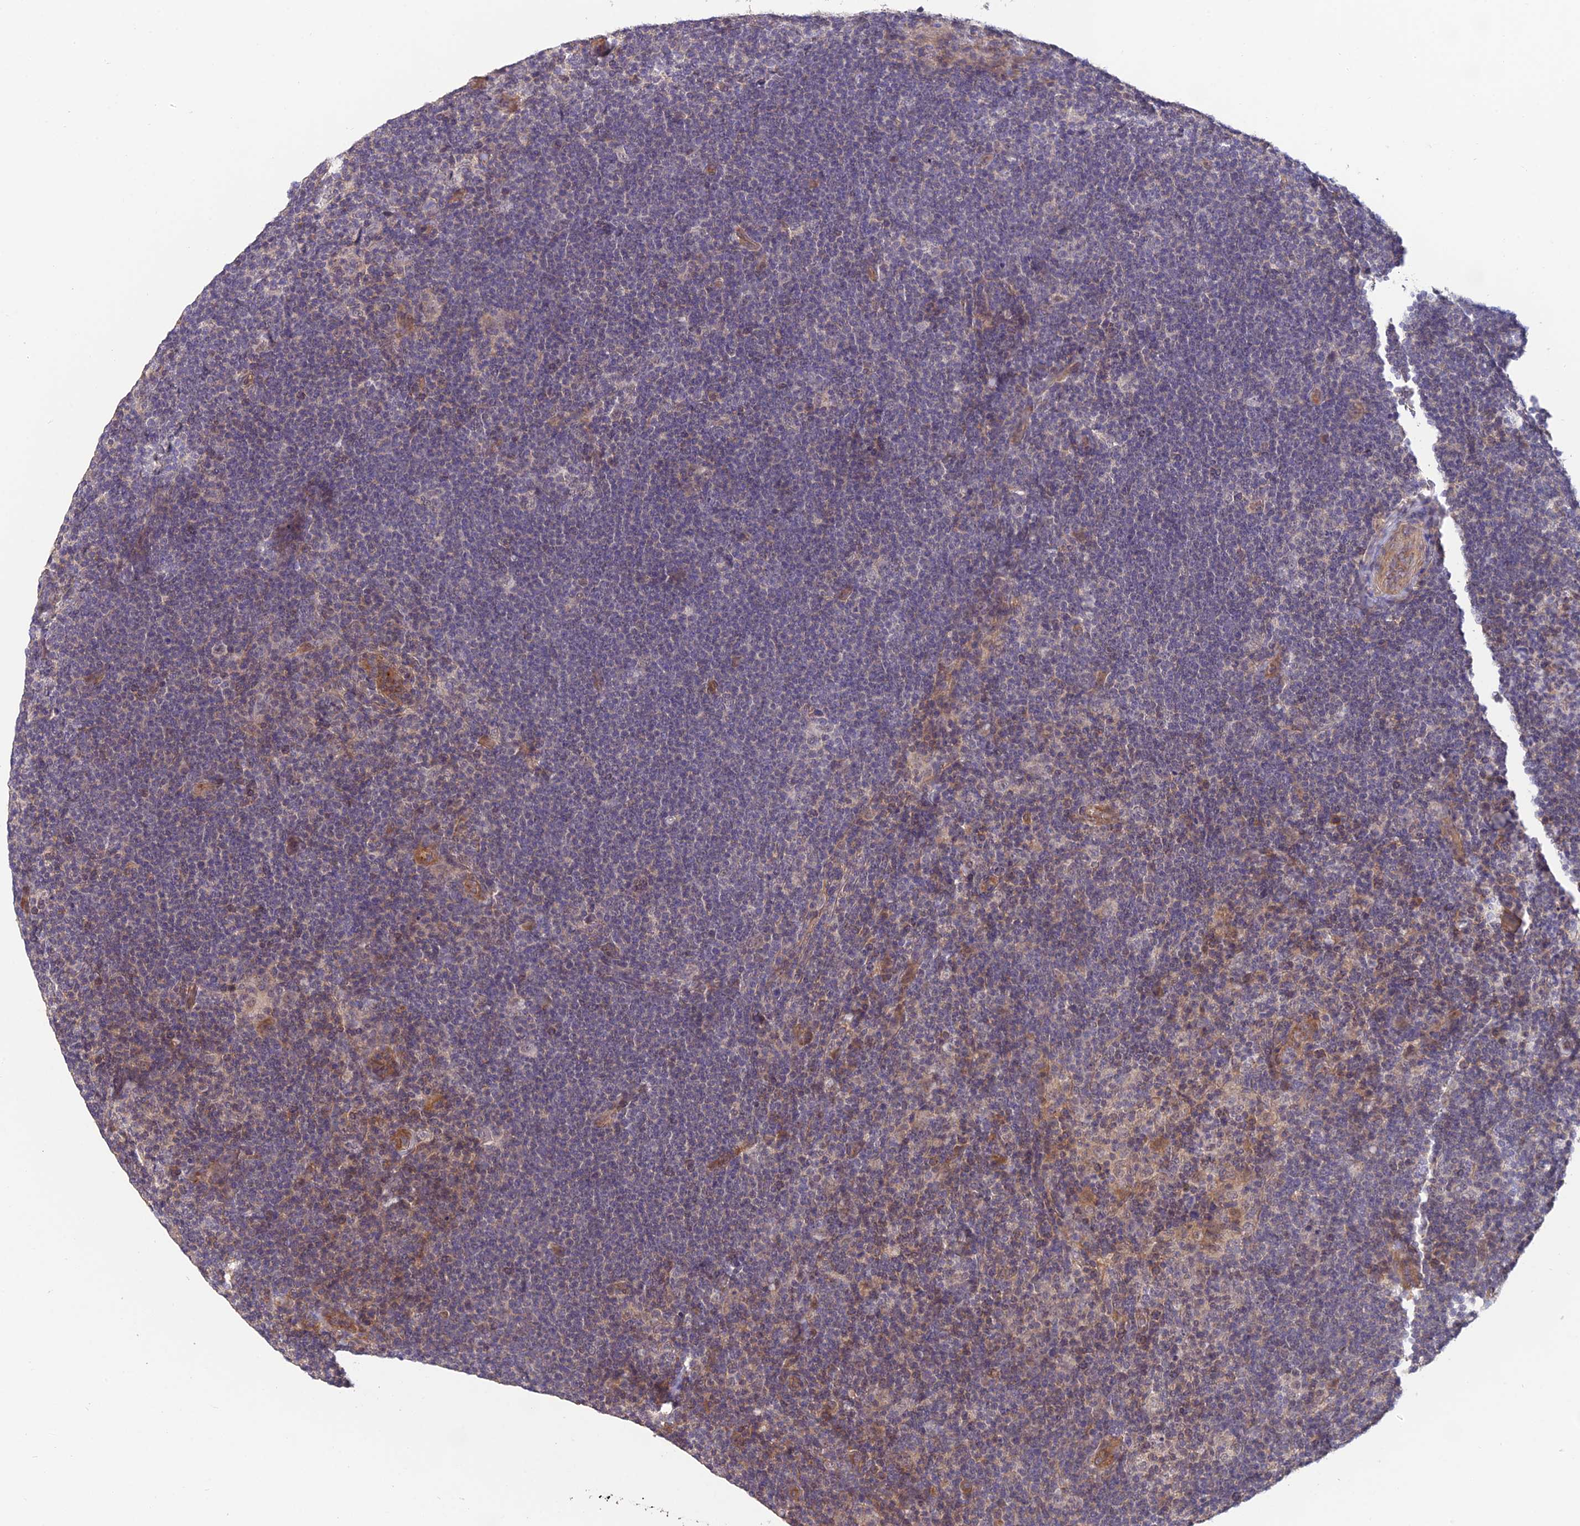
{"staining": {"intensity": "negative", "quantity": "none", "location": "none"}, "tissue": "lymphoma", "cell_type": "Tumor cells", "image_type": "cancer", "snomed": [{"axis": "morphology", "description": "Hodgkin's disease, NOS"}, {"axis": "topography", "description": "Lymph node"}], "caption": "Hodgkin's disease stained for a protein using immunohistochemistry (IHC) shows no expression tumor cells.", "gene": "PAGR1", "patient": {"sex": "female", "age": 57}}